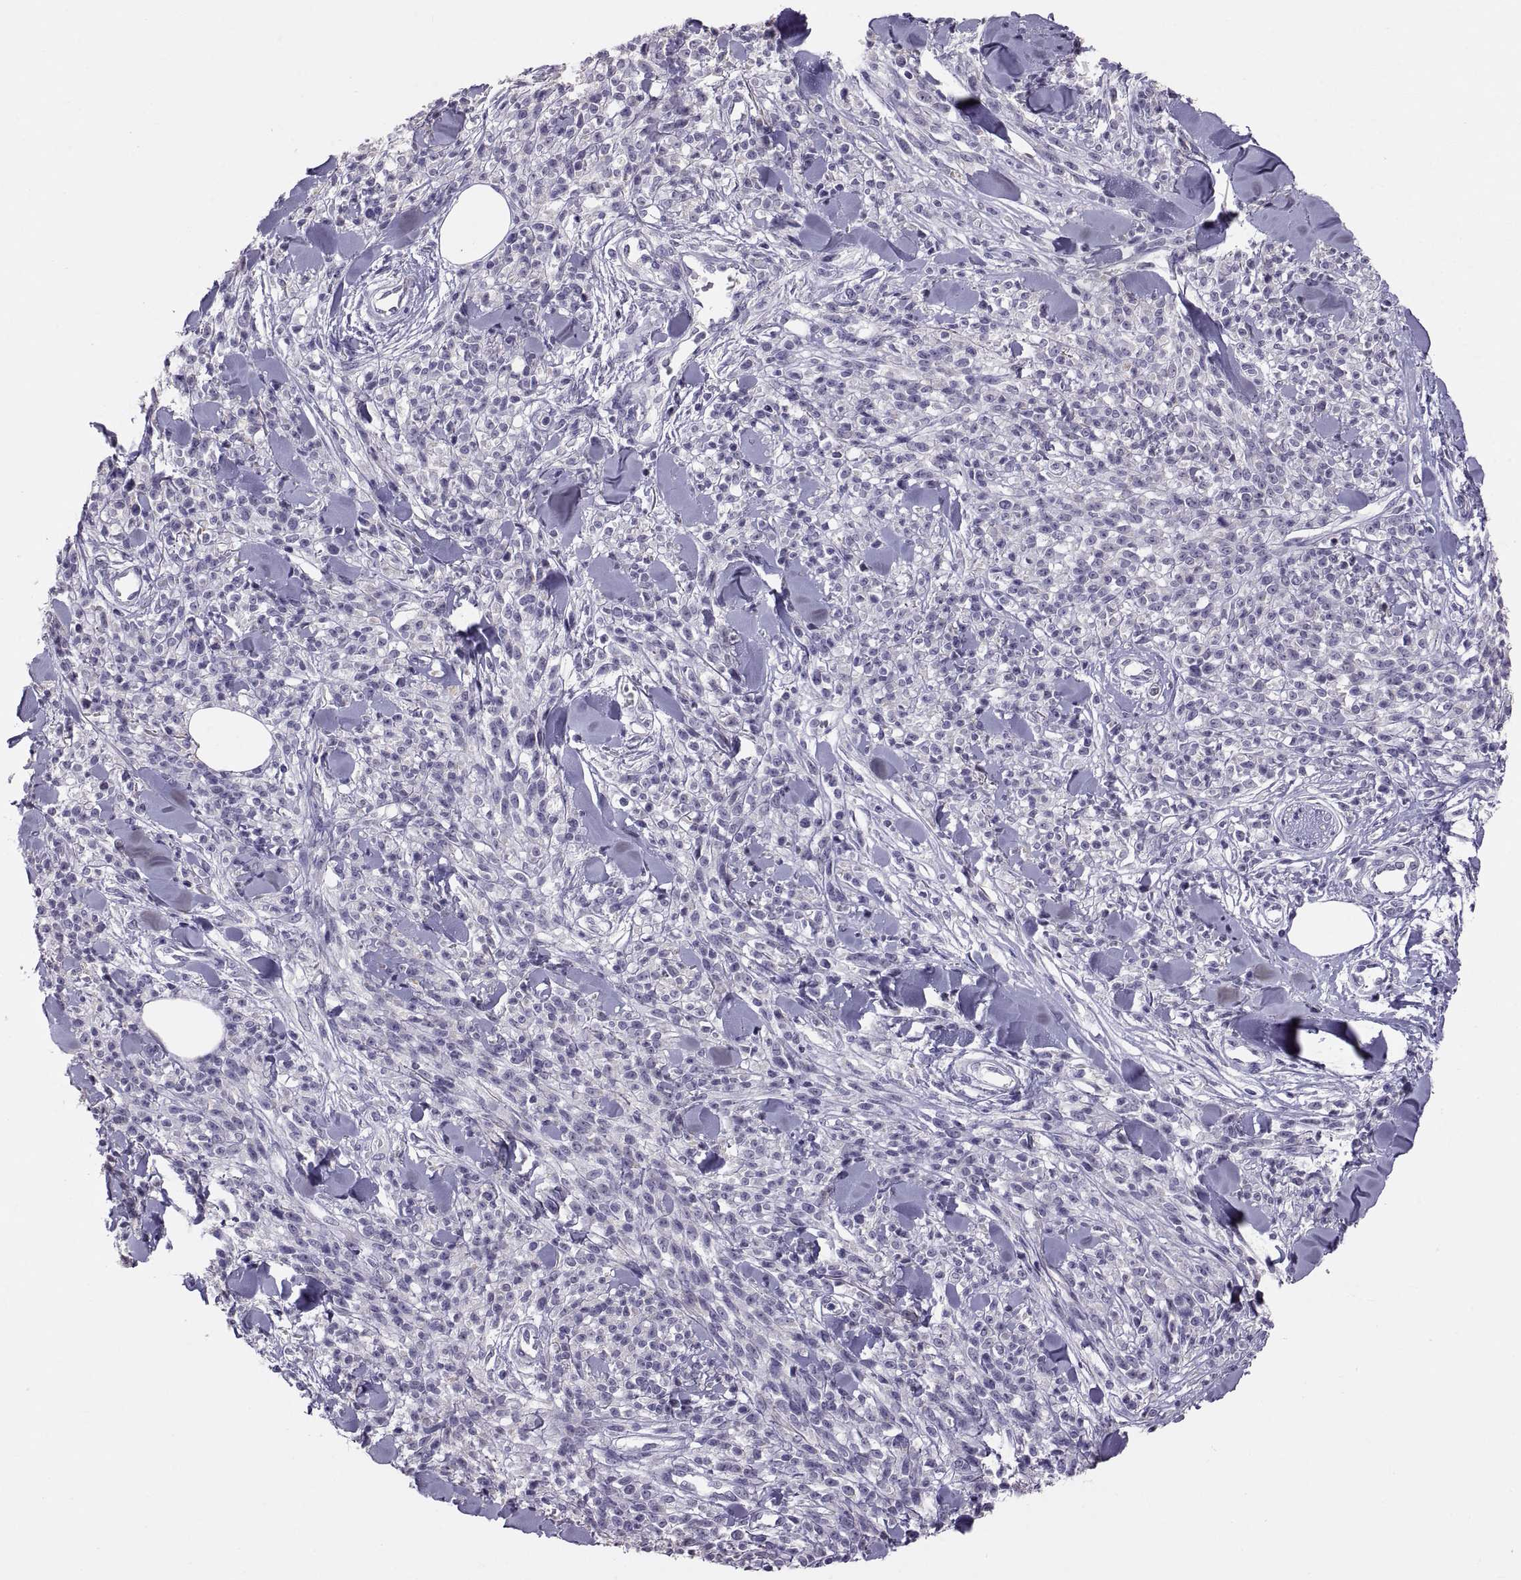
{"staining": {"intensity": "negative", "quantity": "none", "location": "none"}, "tissue": "melanoma", "cell_type": "Tumor cells", "image_type": "cancer", "snomed": [{"axis": "morphology", "description": "Malignant melanoma, NOS"}, {"axis": "topography", "description": "Skin"}, {"axis": "topography", "description": "Skin of trunk"}], "caption": "The immunohistochemistry image has no significant expression in tumor cells of malignant melanoma tissue. (DAB IHC visualized using brightfield microscopy, high magnification).", "gene": "FAM170A", "patient": {"sex": "male", "age": 74}}